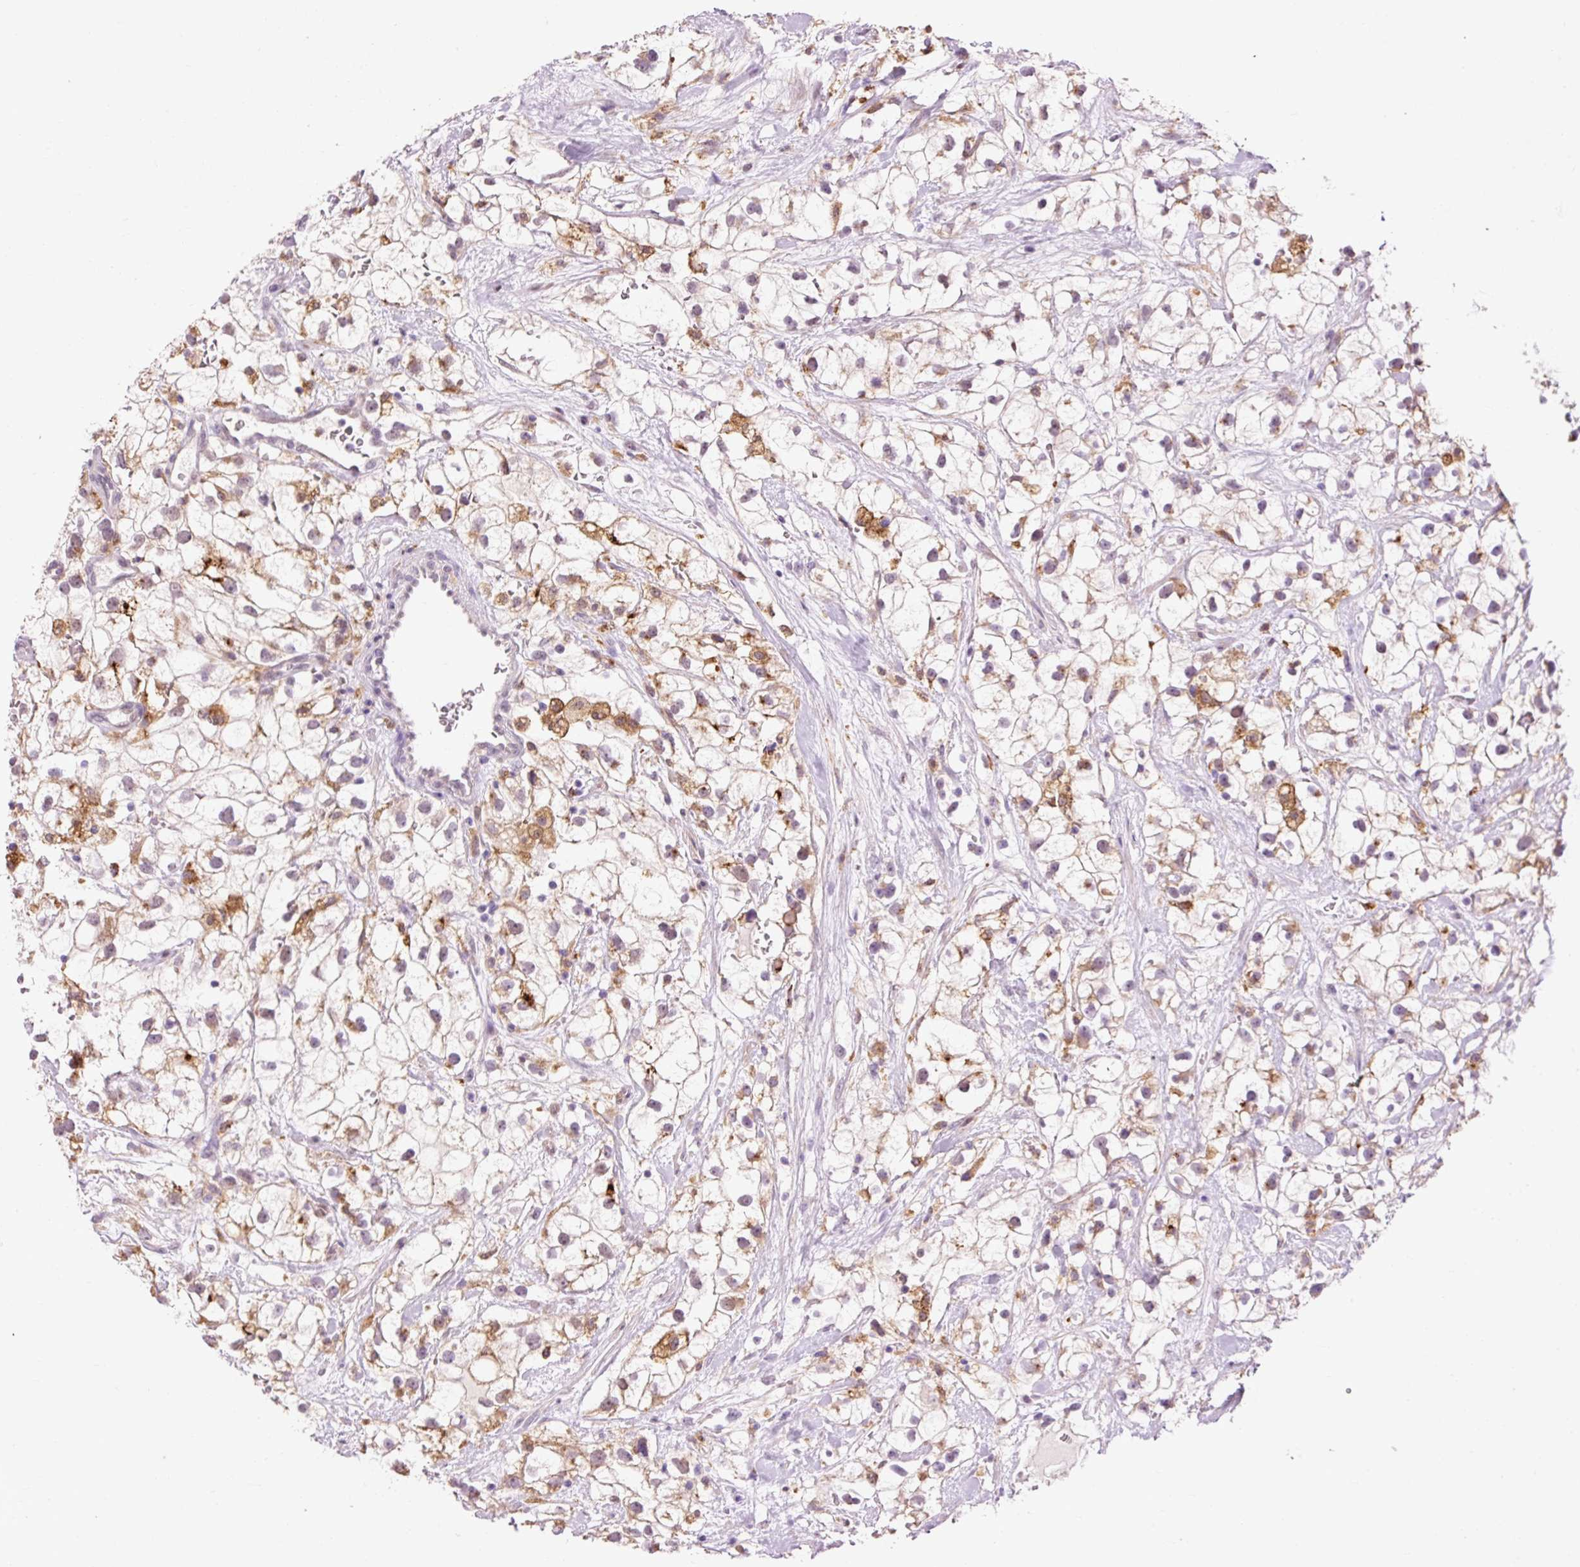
{"staining": {"intensity": "weak", "quantity": ">75%", "location": "cytoplasmic/membranous"}, "tissue": "renal cancer", "cell_type": "Tumor cells", "image_type": "cancer", "snomed": [{"axis": "morphology", "description": "Adenocarcinoma, NOS"}, {"axis": "topography", "description": "Kidney"}], "caption": "Protein staining reveals weak cytoplasmic/membranous staining in about >75% of tumor cells in renal cancer.", "gene": "LY86", "patient": {"sex": "male", "age": 59}}